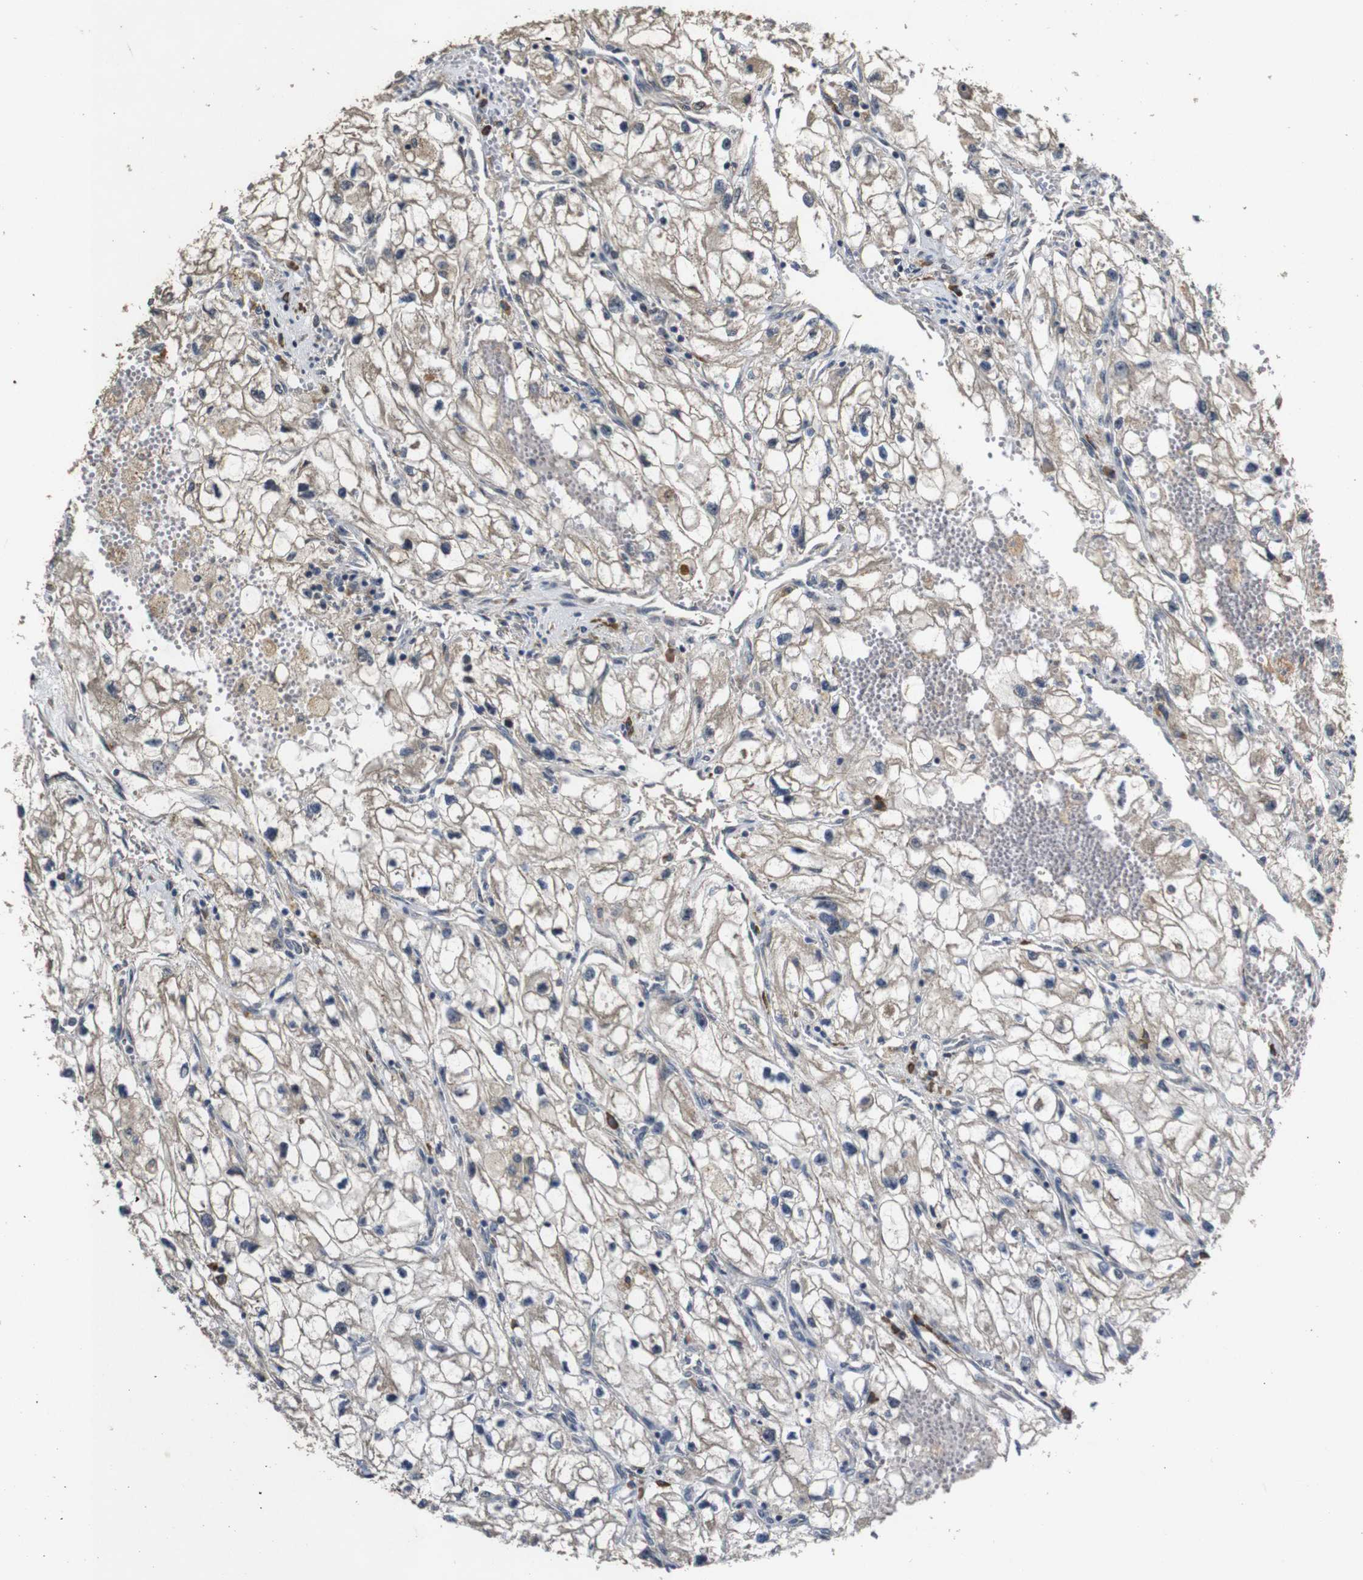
{"staining": {"intensity": "weak", "quantity": ">75%", "location": "cytoplasmic/membranous"}, "tissue": "renal cancer", "cell_type": "Tumor cells", "image_type": "cancer", "snomed": [{"axis": "morphology", "description": "Adenocarcinoma, NOS"}, {"axis": "topography", "description": "Kidney"}], "caption": "High-magnification brightfield microscopy of renal adenocarcinoma stained with DAB (3,3'-diaminobenzidine) (brown) and counterstained with hematoxylin (blue). tumor cells exhibit weak cytoplasmic/membranous positivity is identified in about>75% of cells. (IHC, brightfield microscopy, high magnification).", "gene": "MAGI2", "patient": {"sex": "female", "age": 70}}